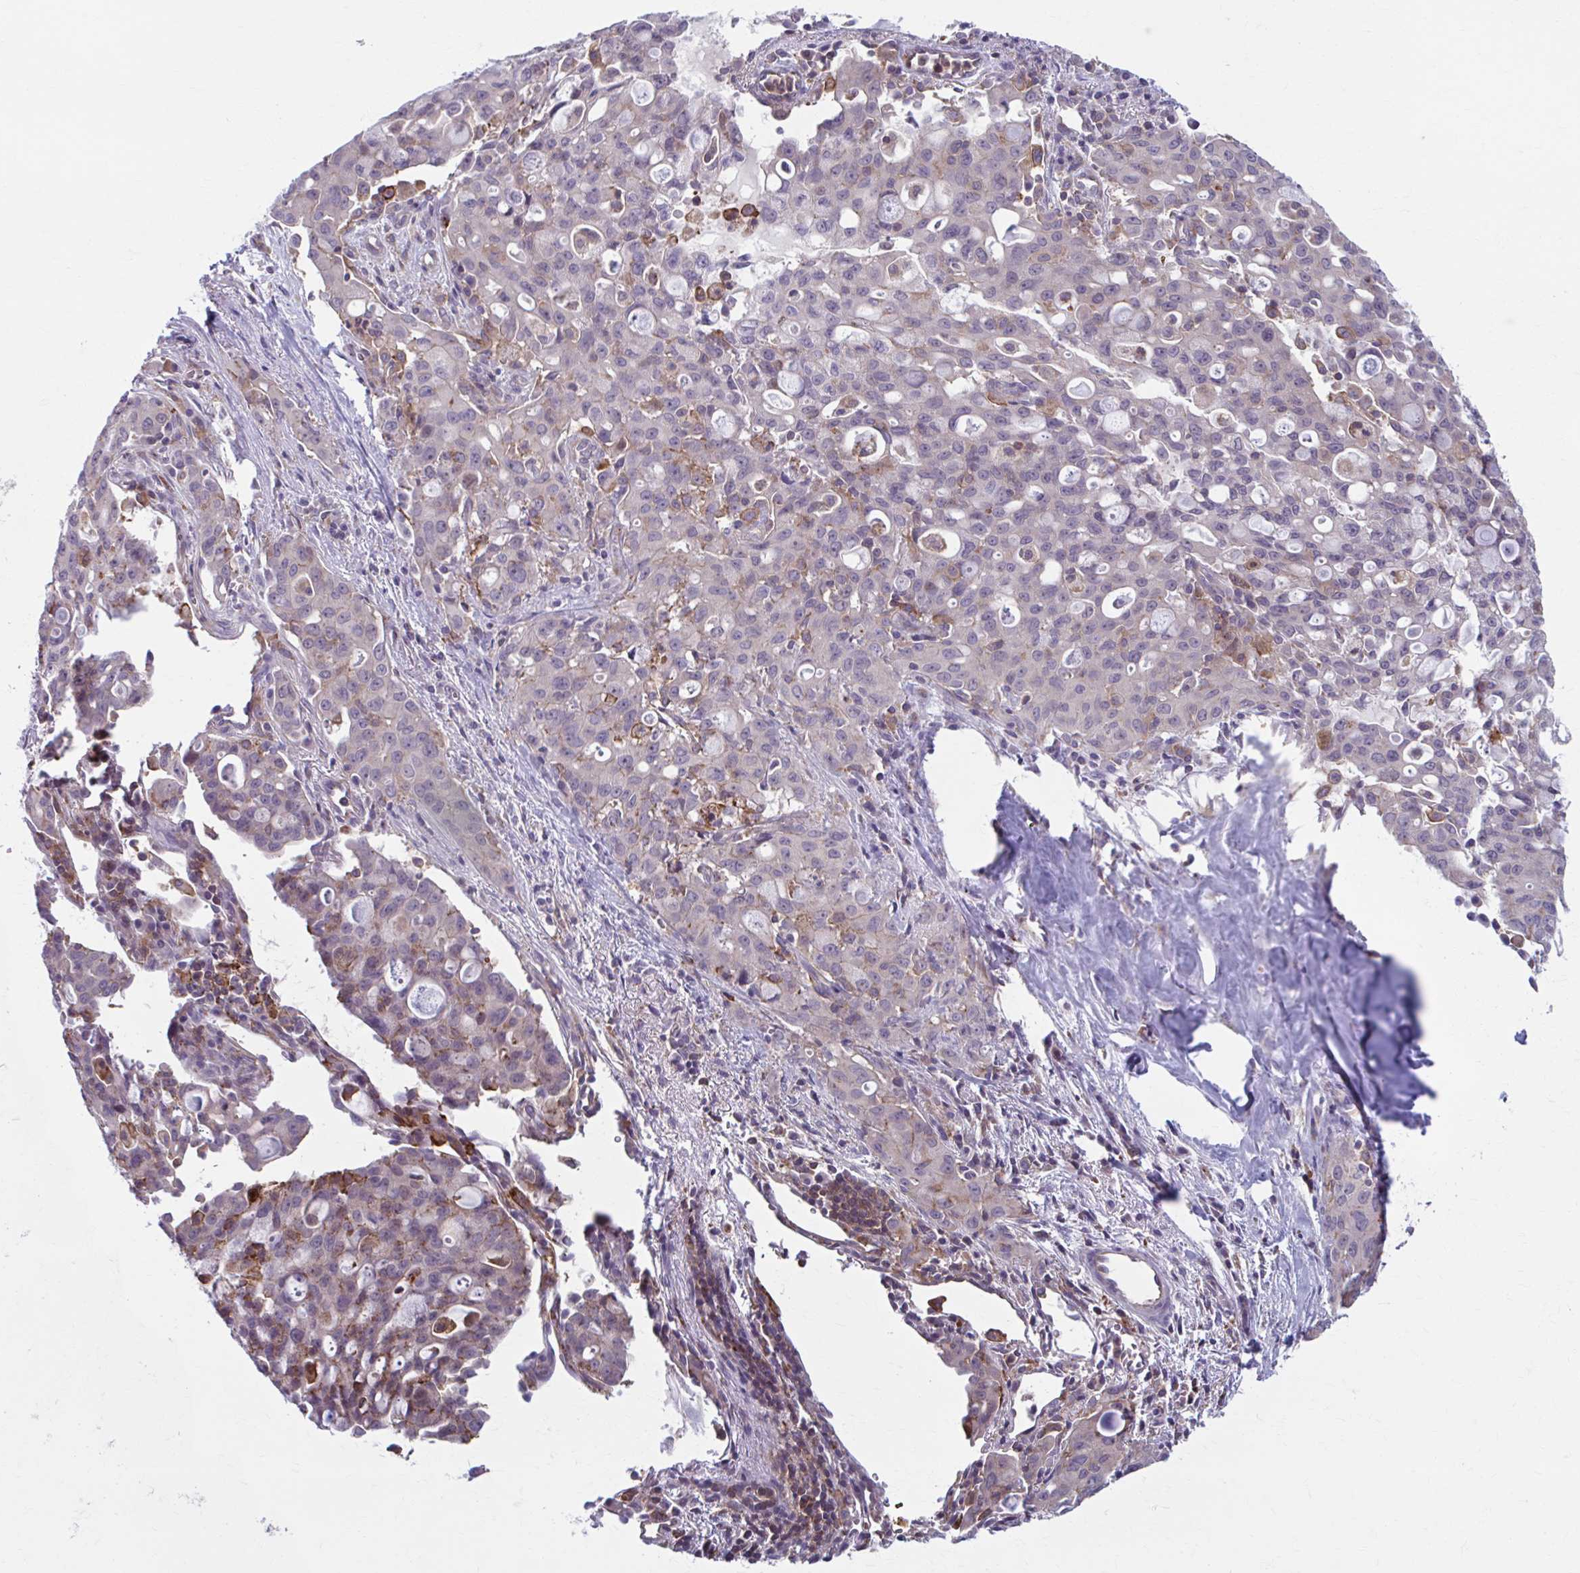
{"staining": {"intensity": "moderate", "quantity": "<25%", "location": "cytoplasmic/membranous"}, "tissue": "lung cancer", "cell_type": "Tumor cells", "image_type": "cancer", "snomed": [{"axis": "morphology", "description": "Adenocarcinoma, NOS"}, {"axis": "topography", "description": "Lung"}], "caption": "Moderate cytoplasmic/membranous expression is present in approximately <25% of tumor cells in lung cancer (adenocarcinoma).", "gene": "ADAT3", "patient": {"sex": "female", "age": 44}}